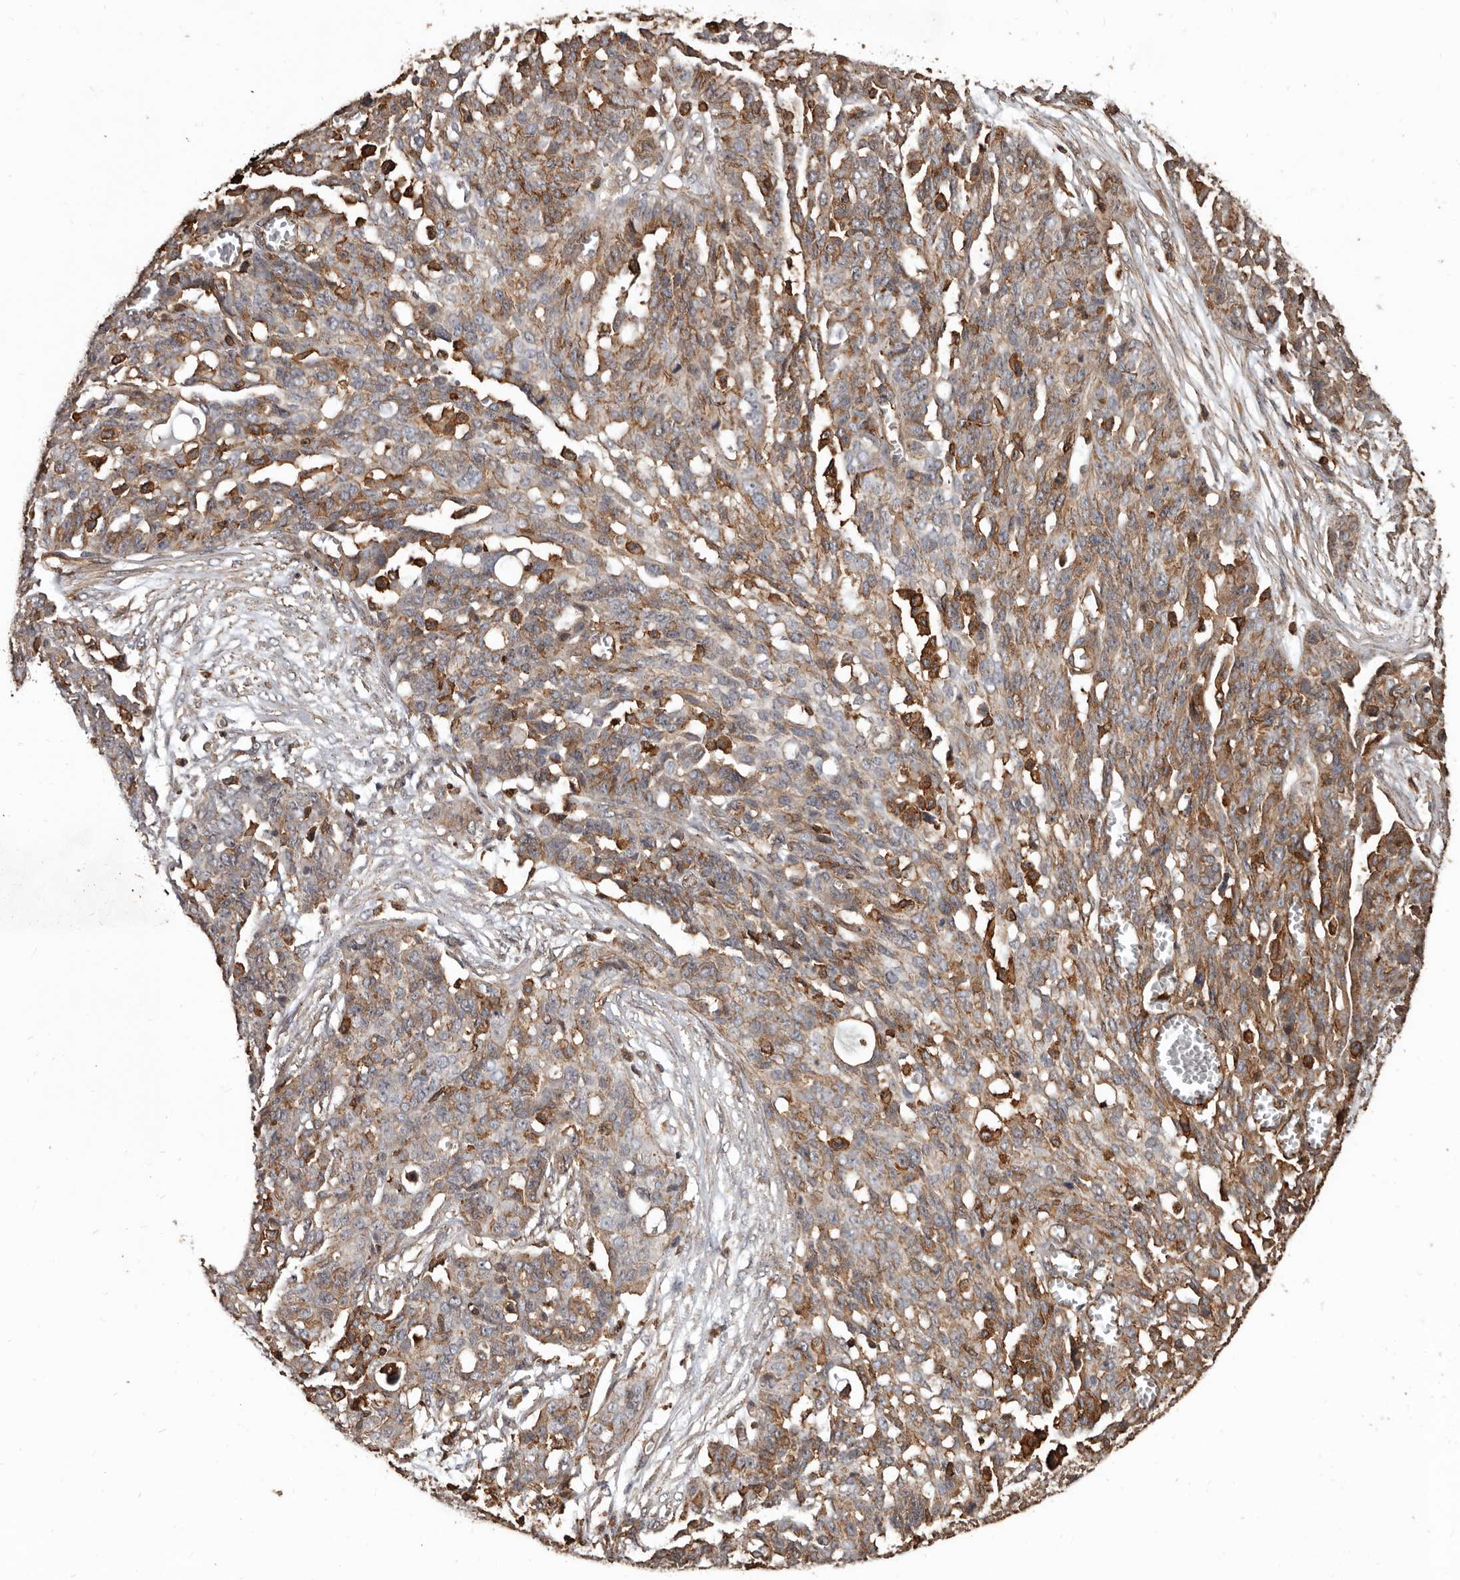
{"staining": {"intensity": "weak", "quantity": ">75%", "location": "cytoplasmic/membranous"}, "tissue": "ovarian cancer", "cell_type": "Tumor cells", "image_type": "cancer", "snomed": [{"axis": "morphology", "description": "Cystadenocarcinoma, serous, NOS"}, {"axis": "topography", "description": "Soft tissue"}, {"axis": "topography", "description": "Ovary"}], "caption": "This histopathology image exhibits ovarian serous cystadenocarcinoma stained with immunohistochemistry (IHC) to label a protein in brown. The cytoplasmic/membranous of tumor cells show weak positivity for the protein. Nuclei are counter-stained blue.", "gene": "GSK3A", "patient": {"sex": "female", "age": 57}}